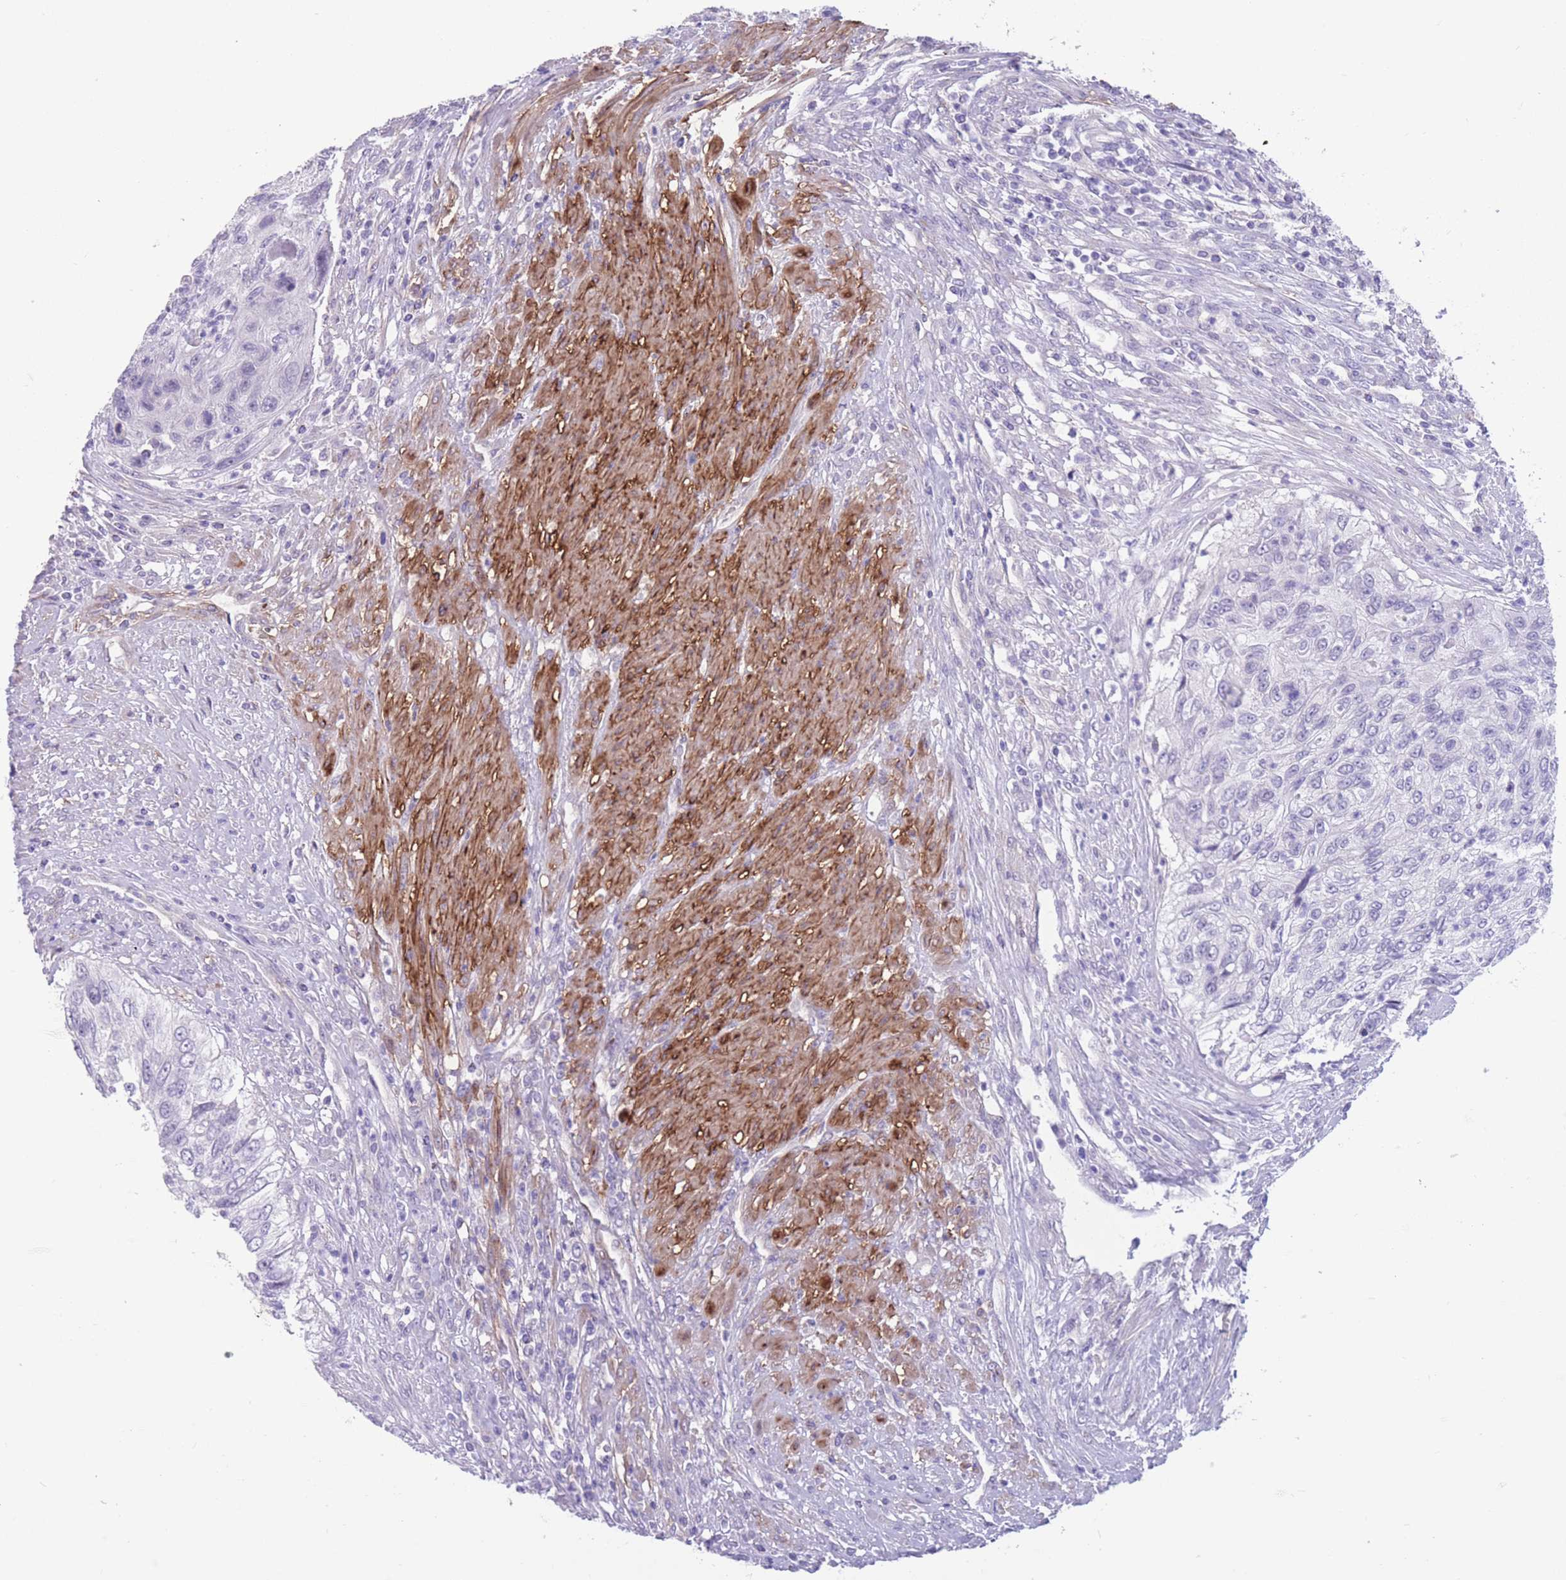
{"staining": {"intensity": "negative", "quantity": "none", "location": "none"}, "tissue": "urothelial cancer", "cell_type": "Tumor cells", "image_type": "cancer", "snomed": [{"axis": "morphology", "description": "Urothelial carcinoma, High grade"}, {"axis": "topography", "description": "Urinary bladder"}], "caption": "Immunohistochemistry (IHC) of human urothelial carcinoma (high-grade) reveals no staining in tumor cells.", "gene": "DPYD", "patient": {"sex": "female", "age": 60}}